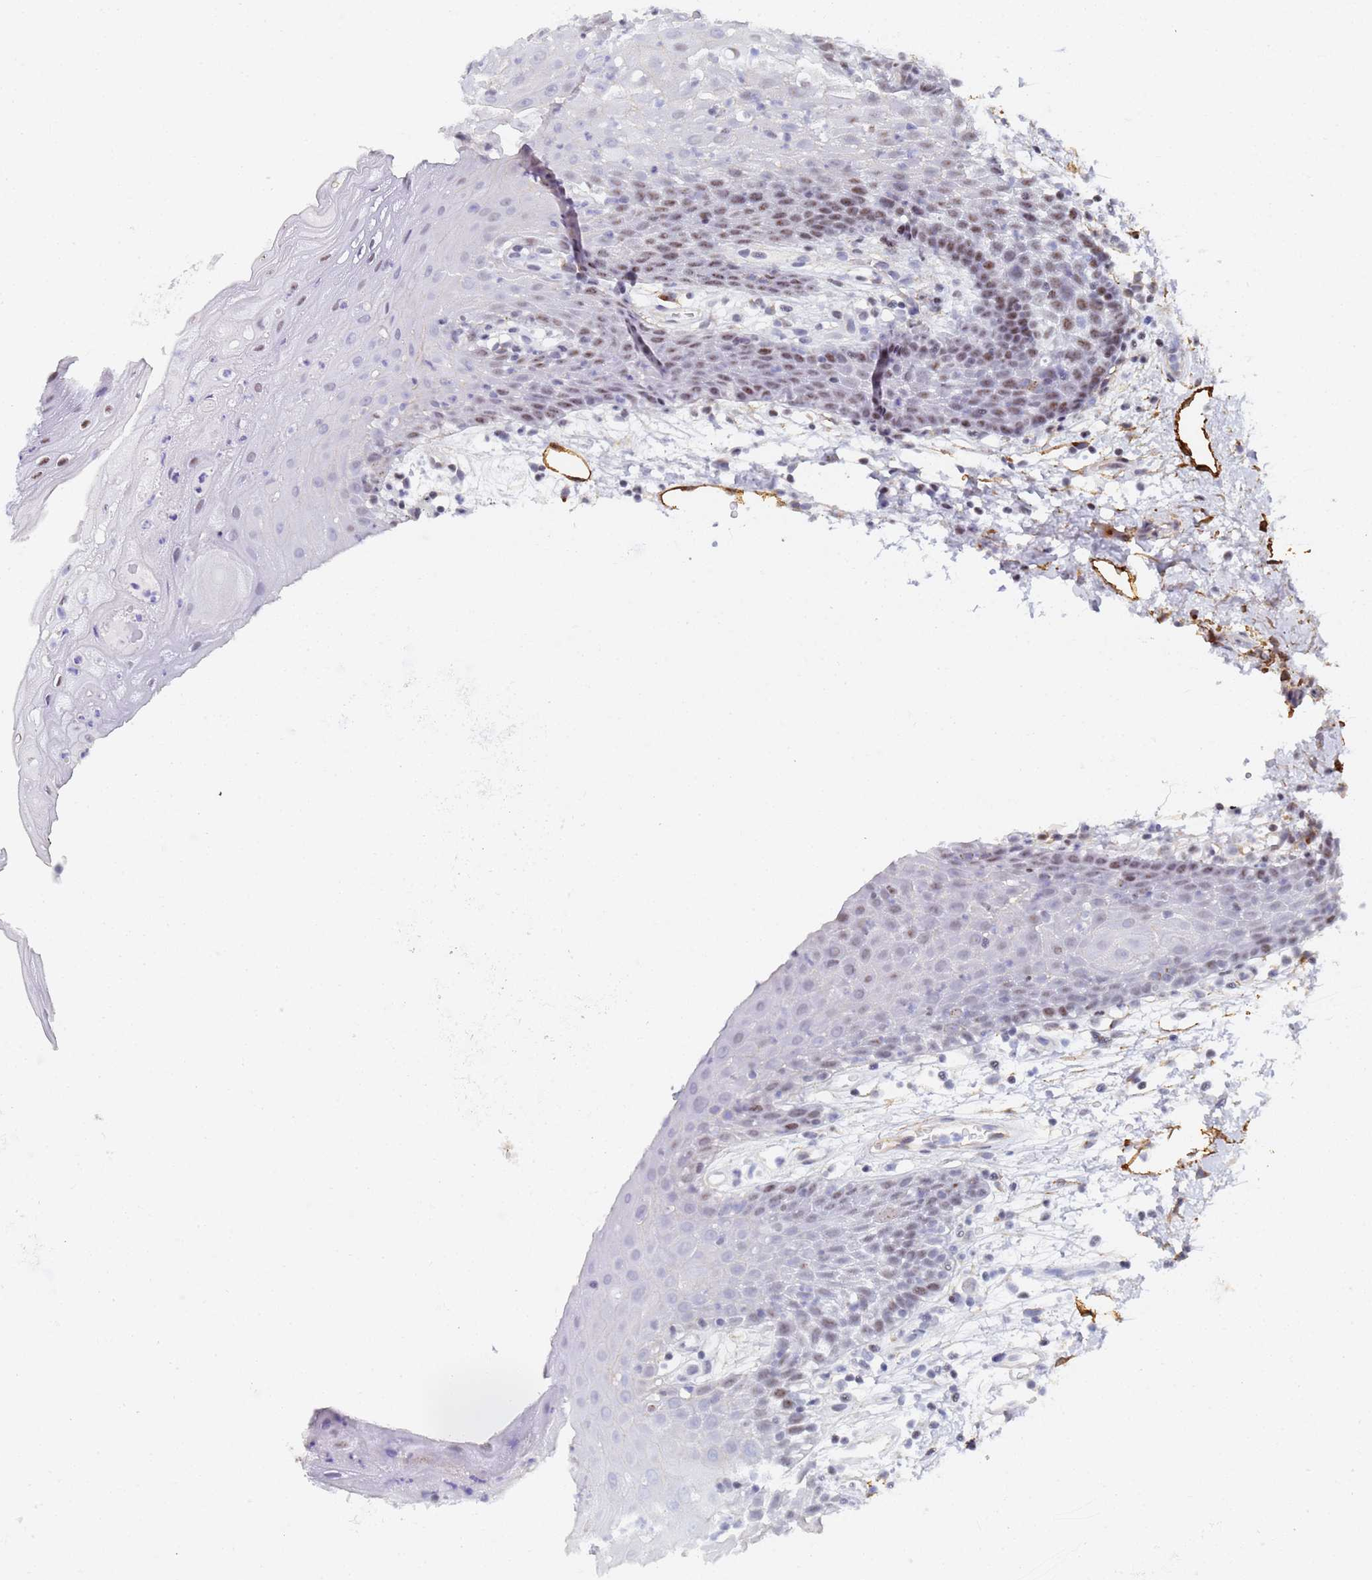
{"staining": {"intensity": "moderate", "quantity": "25%-75%", "location": "nuclear"}, "tissue": "oral mucosa", "cell_type": "Squamous epithelial cells", "image_type": "normal", "snomed": [{"axis": "morphology", "description": "Normal tissue, NOS"}, {"axis": "topography", "description": "Oral tissue"}, {"axis": "topography", "description": "Tounge, NOS"}], "caption": "Oral mucosa stained with IHC shows moderate nuclear staining in approximately 25%-75% of squamous epithelial cells.", "gene": "PRRT4", "patient": {"sex": "female", "age": 59}}